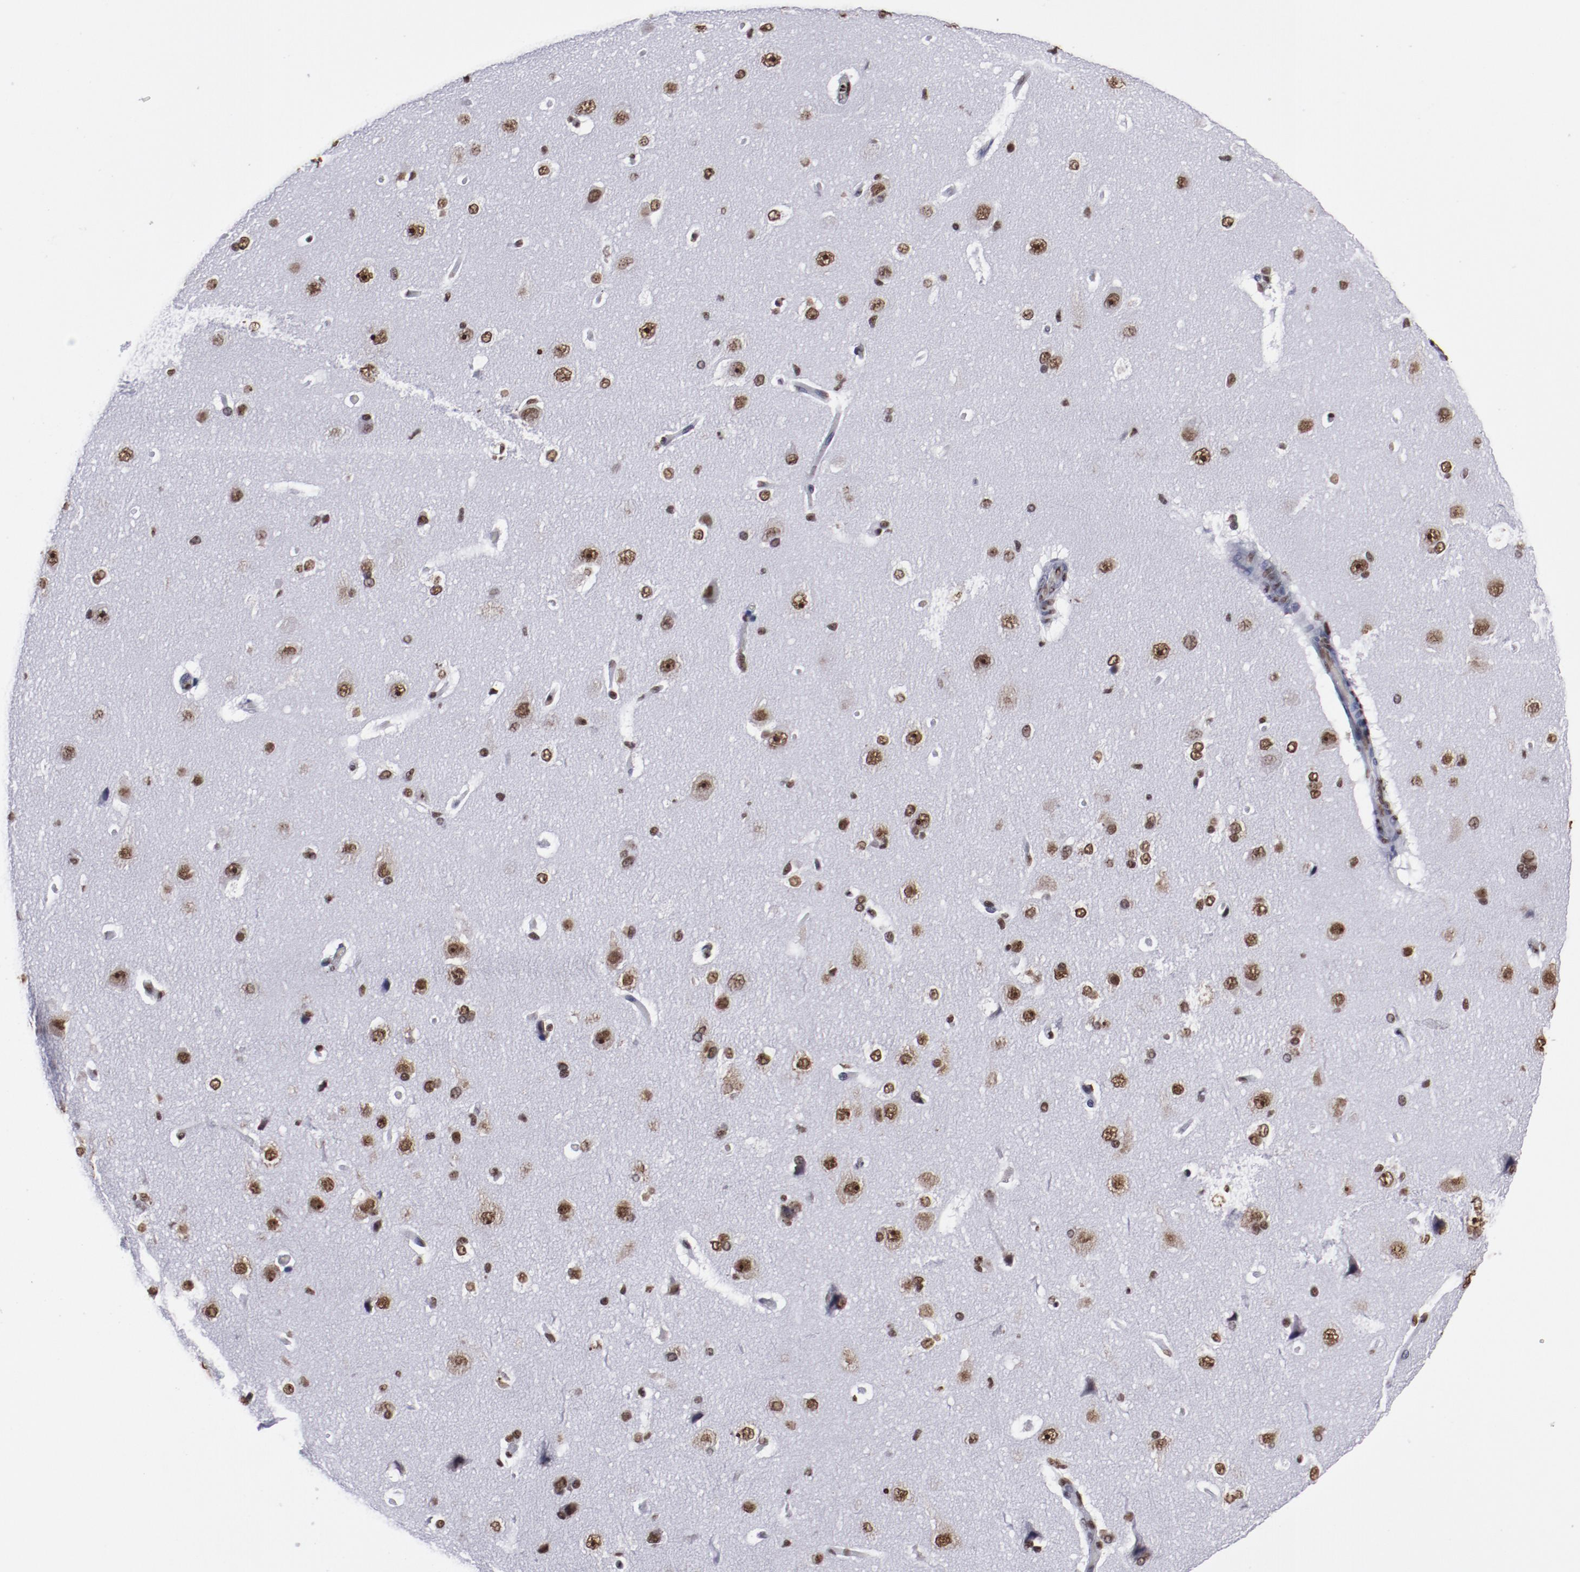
{"staining": {"intensity": "negative", "quantity": "none", "location": "none"}, "tissue": "cerebral cortex", "cell_type": "Endothelial cells", "image_type": "normal", "snomed": [{"axis": "morphology", "description": "Normal tissue, NOS"}, {"axis": "topography", "description": "Cerebral cortex"}], "caption": "The micrograph demonstrates no significant positivity in endothelial cells of cerebral cortex.", "gene": "HNRNPA1L3", "patient": {"sex": "female", "age": 45}}